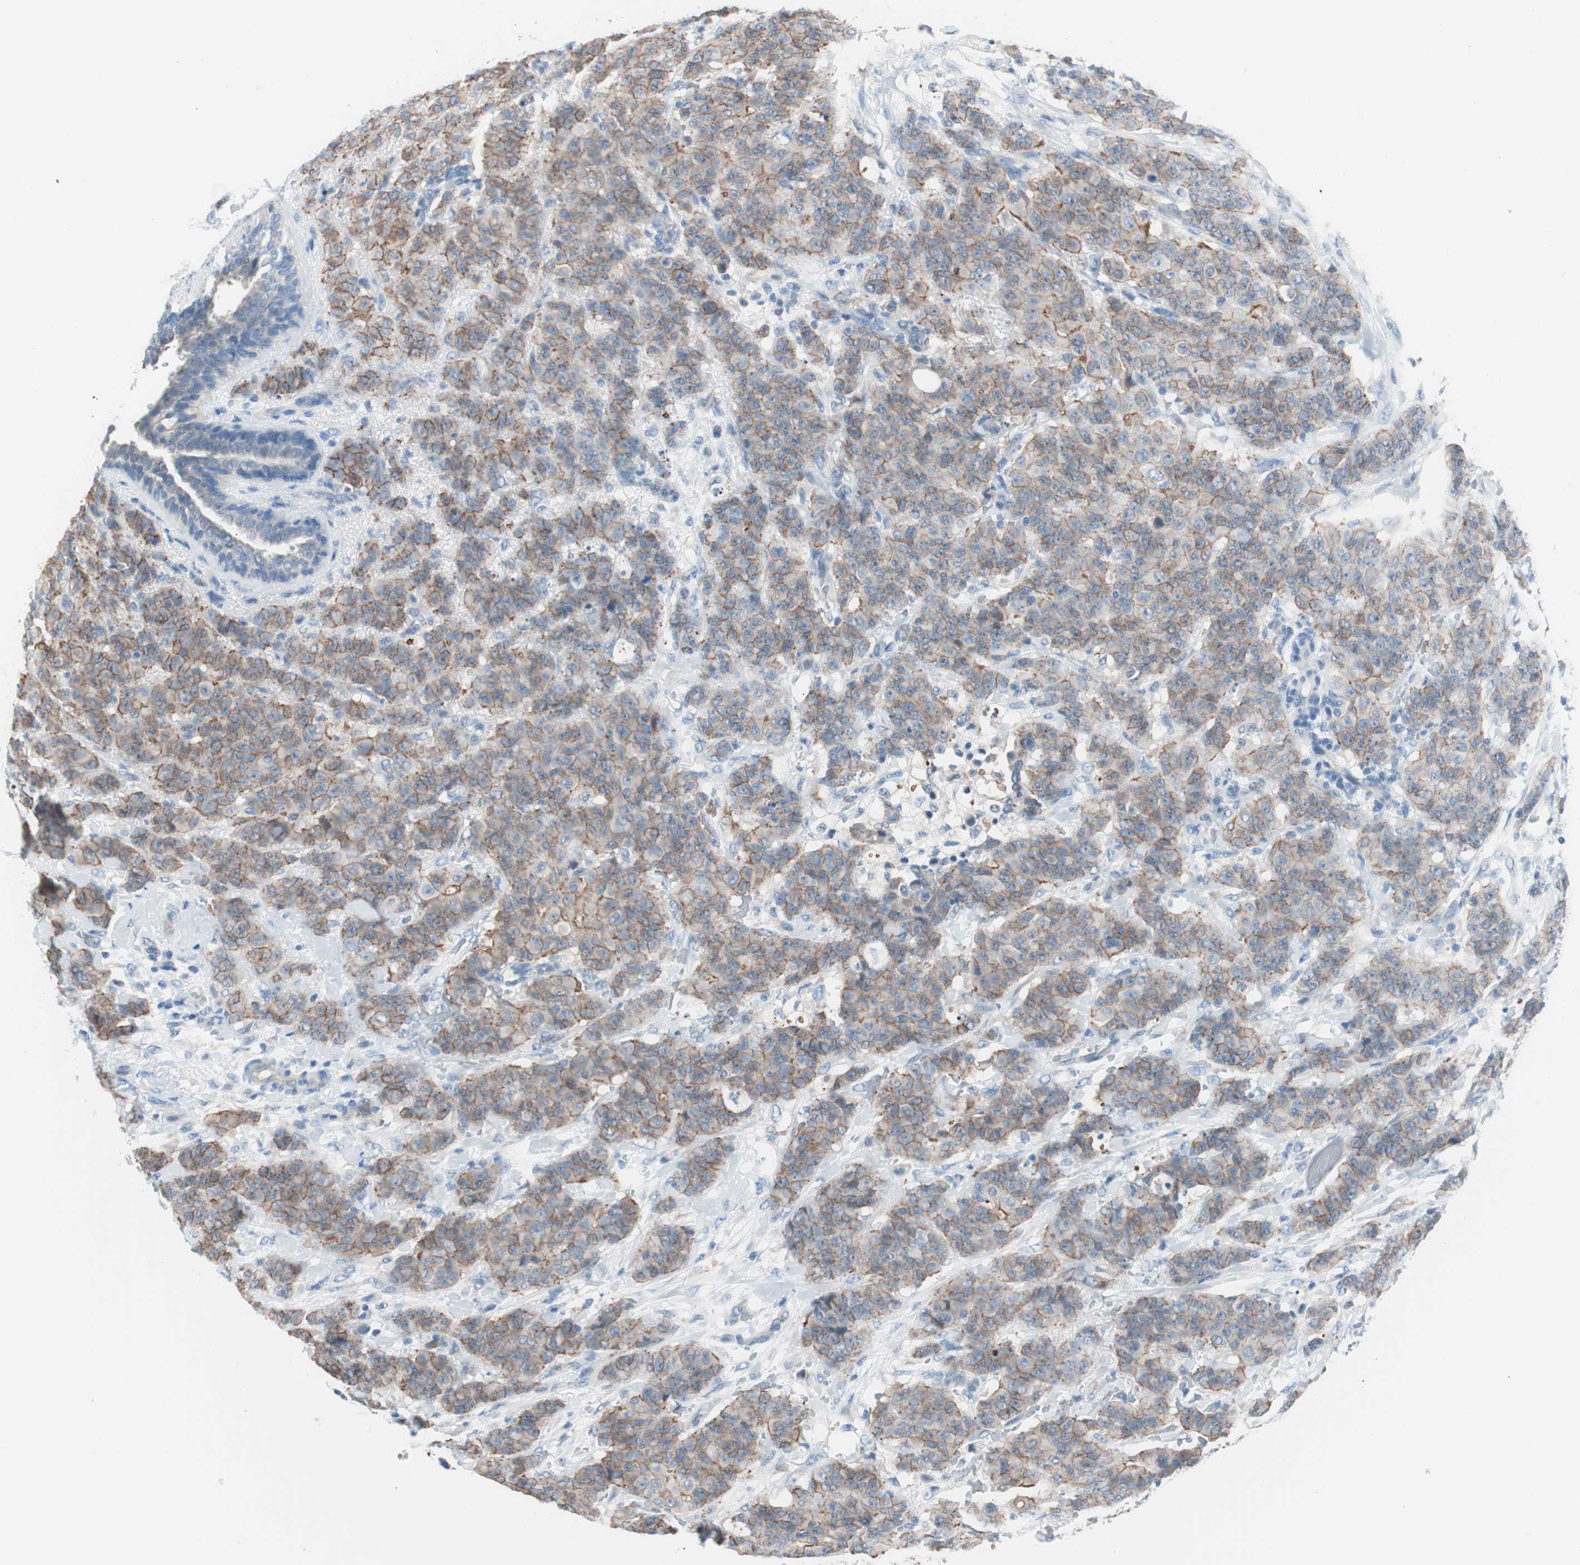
{"staining": {"intensity": "moderate", "quantity": ">75%", "location": "cytoplasmic/membranous"}, "tissue": "breast cancer", "cell_type": "Tumor cells", "image_type": "cancer", "snomed": [{"axis": "morphology", "description": "Duct carcinoma"}, {"axis": "topography", "description": "Breast"}], "caption": "IHC of breast infiltrating ductal carcinoma shows medium levels of moderate cytoplasmic/membranous expression in about >75% of tumor cells.", "gene": "VIL1", "patient": {"sex": "female", "age": 40}}